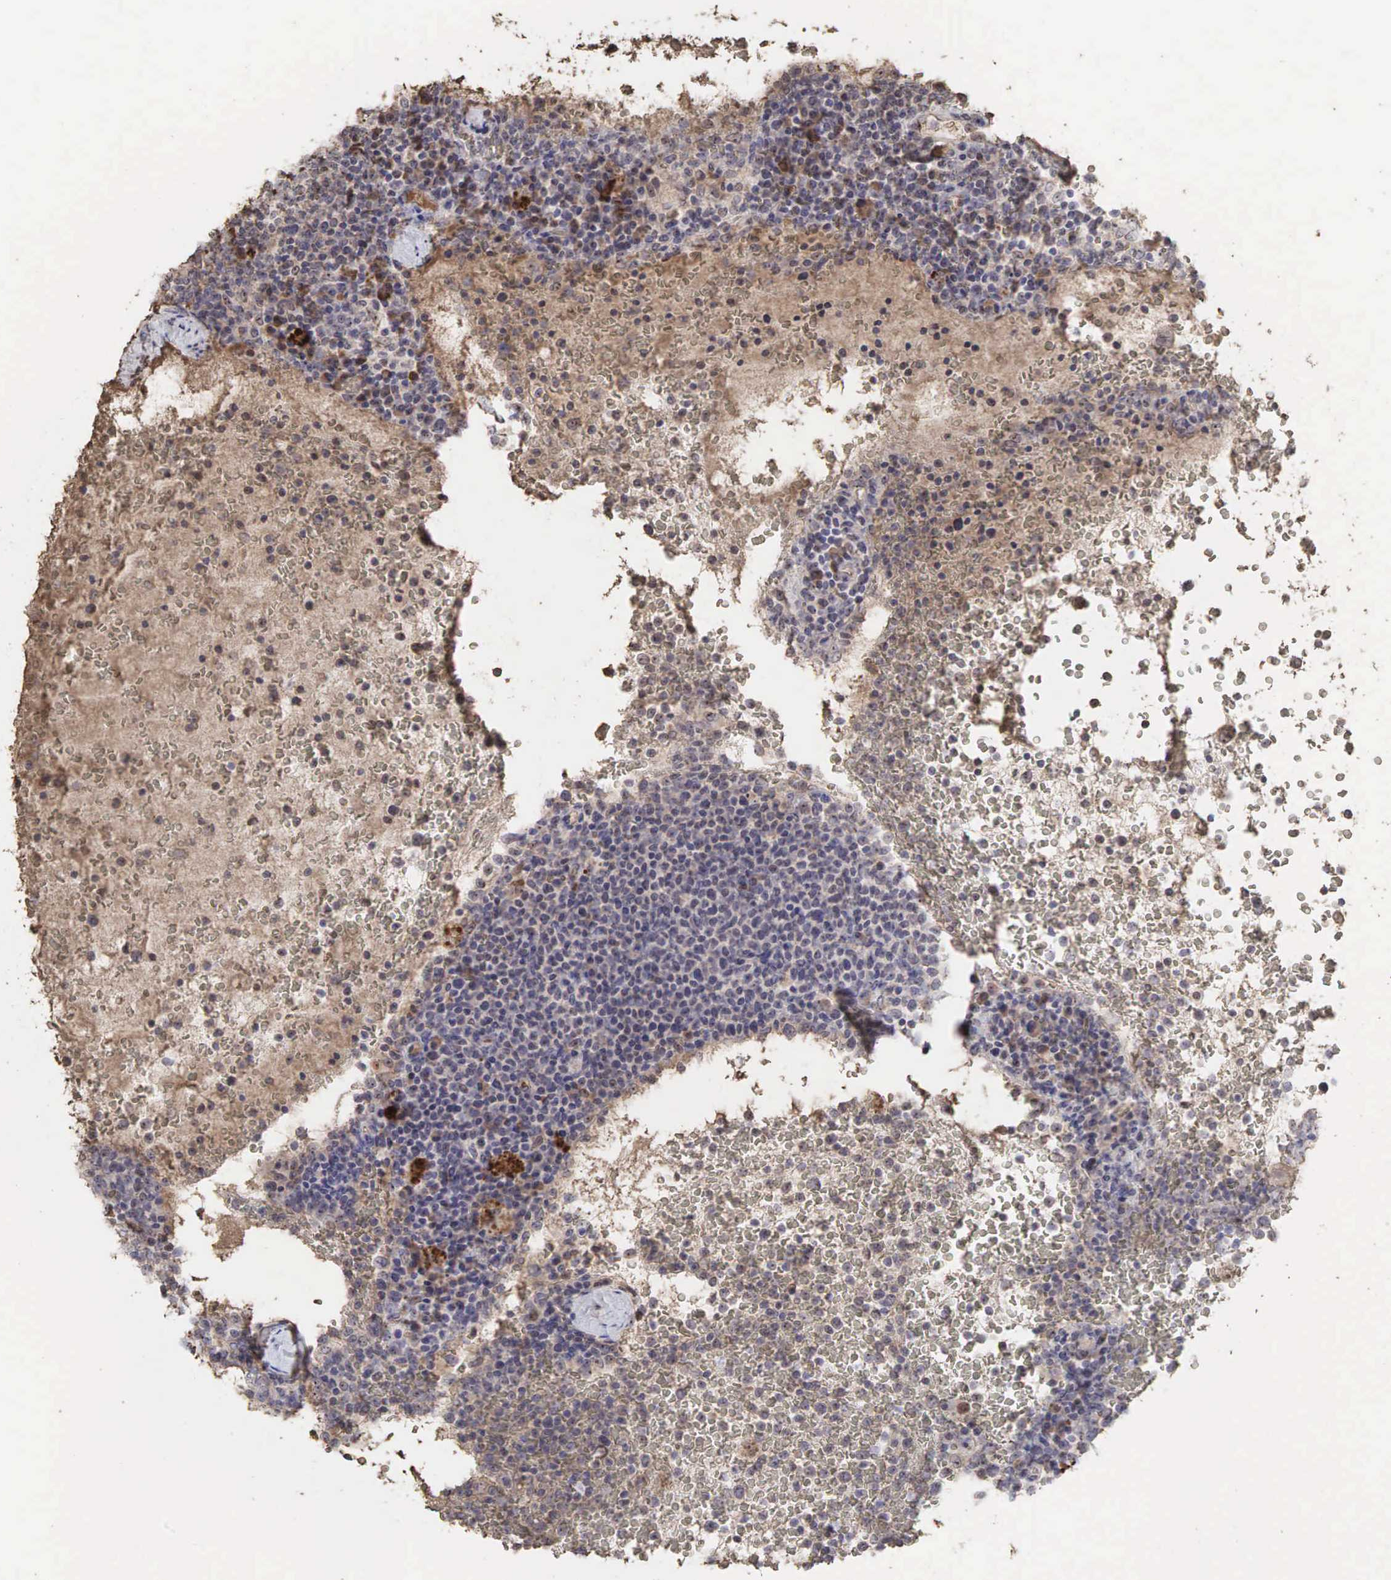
{"staining": {"intensity": "negative", "quantity": "none", "location": "none"}, "tissue": "lymphoma", "cell_type": "Tumor cells", "image_type": "cancer", "snomed": [{"axis": "morphology", "description": "Malignant lymphoma, non-Hodgkin's type, High grade"}, {"axis": "topography", "description": "Lymph node"}], "caption": "Tumor cells are negative for brown protein staining in high-grade malignant lymphoma, non-Hodgkin's type.", "gene": "DKC1", "patient": {"sex": "female", "age": 76}}